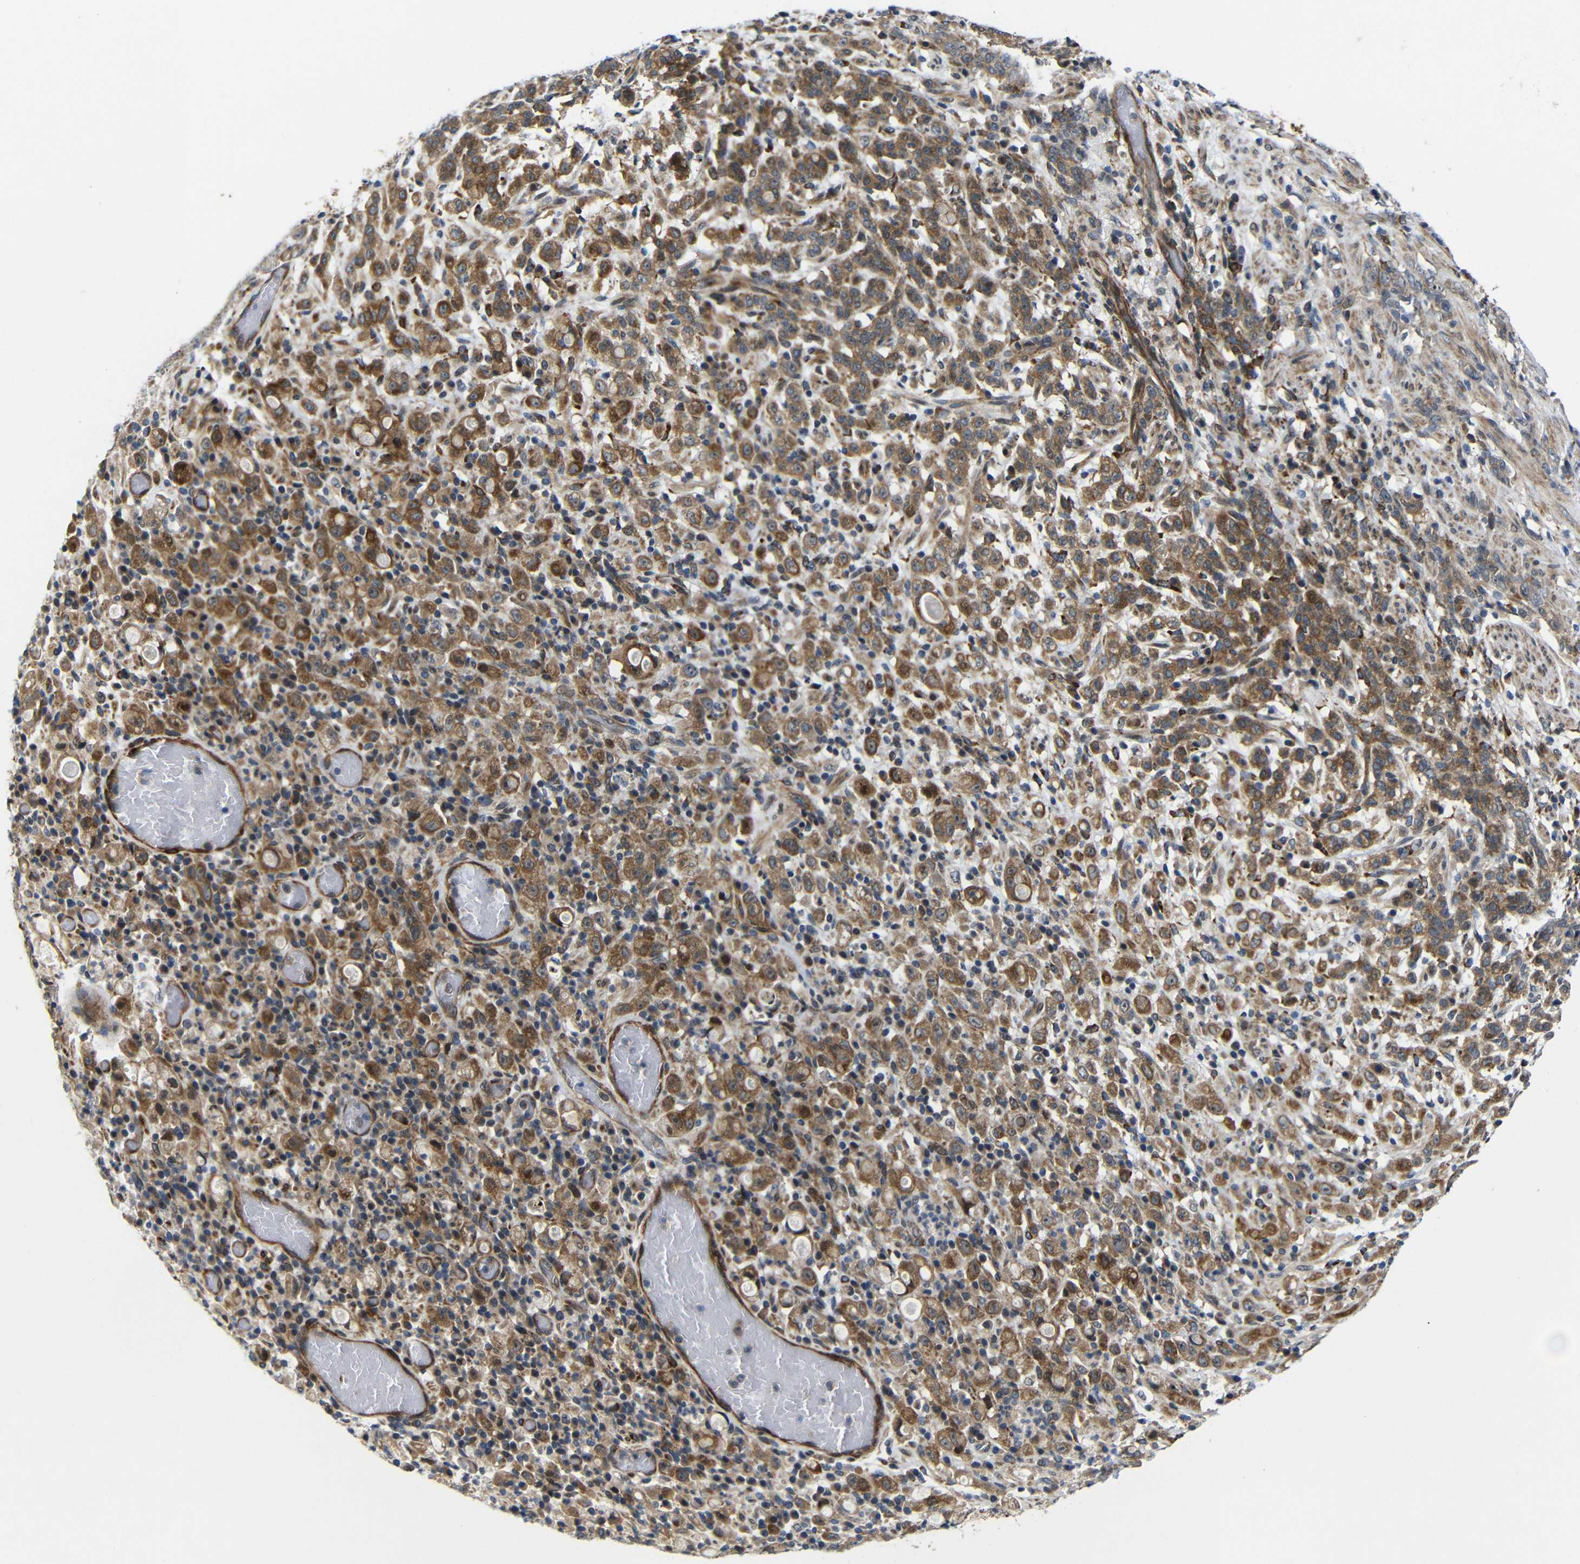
{"staining": {"intensity": "strong", "quantity": ">75%", "location": "cytoplasmic/membranous"}, "tissue": "stomach cancer", "cell_type": "Tumor cells", "image_type": "cancer", "snomed": [{"axis": "morphology", "description": "Adenocarcinoma, NOS"}, {"axis": "topography", "description": "Stomach, lower"}], "caption": "Stomach adenocarcinoma stained with IHC shows strong cytoplasmic/membranous expression in about >75% of tumor cells.", "gene": "P3H2", "patient": {"sex": "male", "age": 88}}